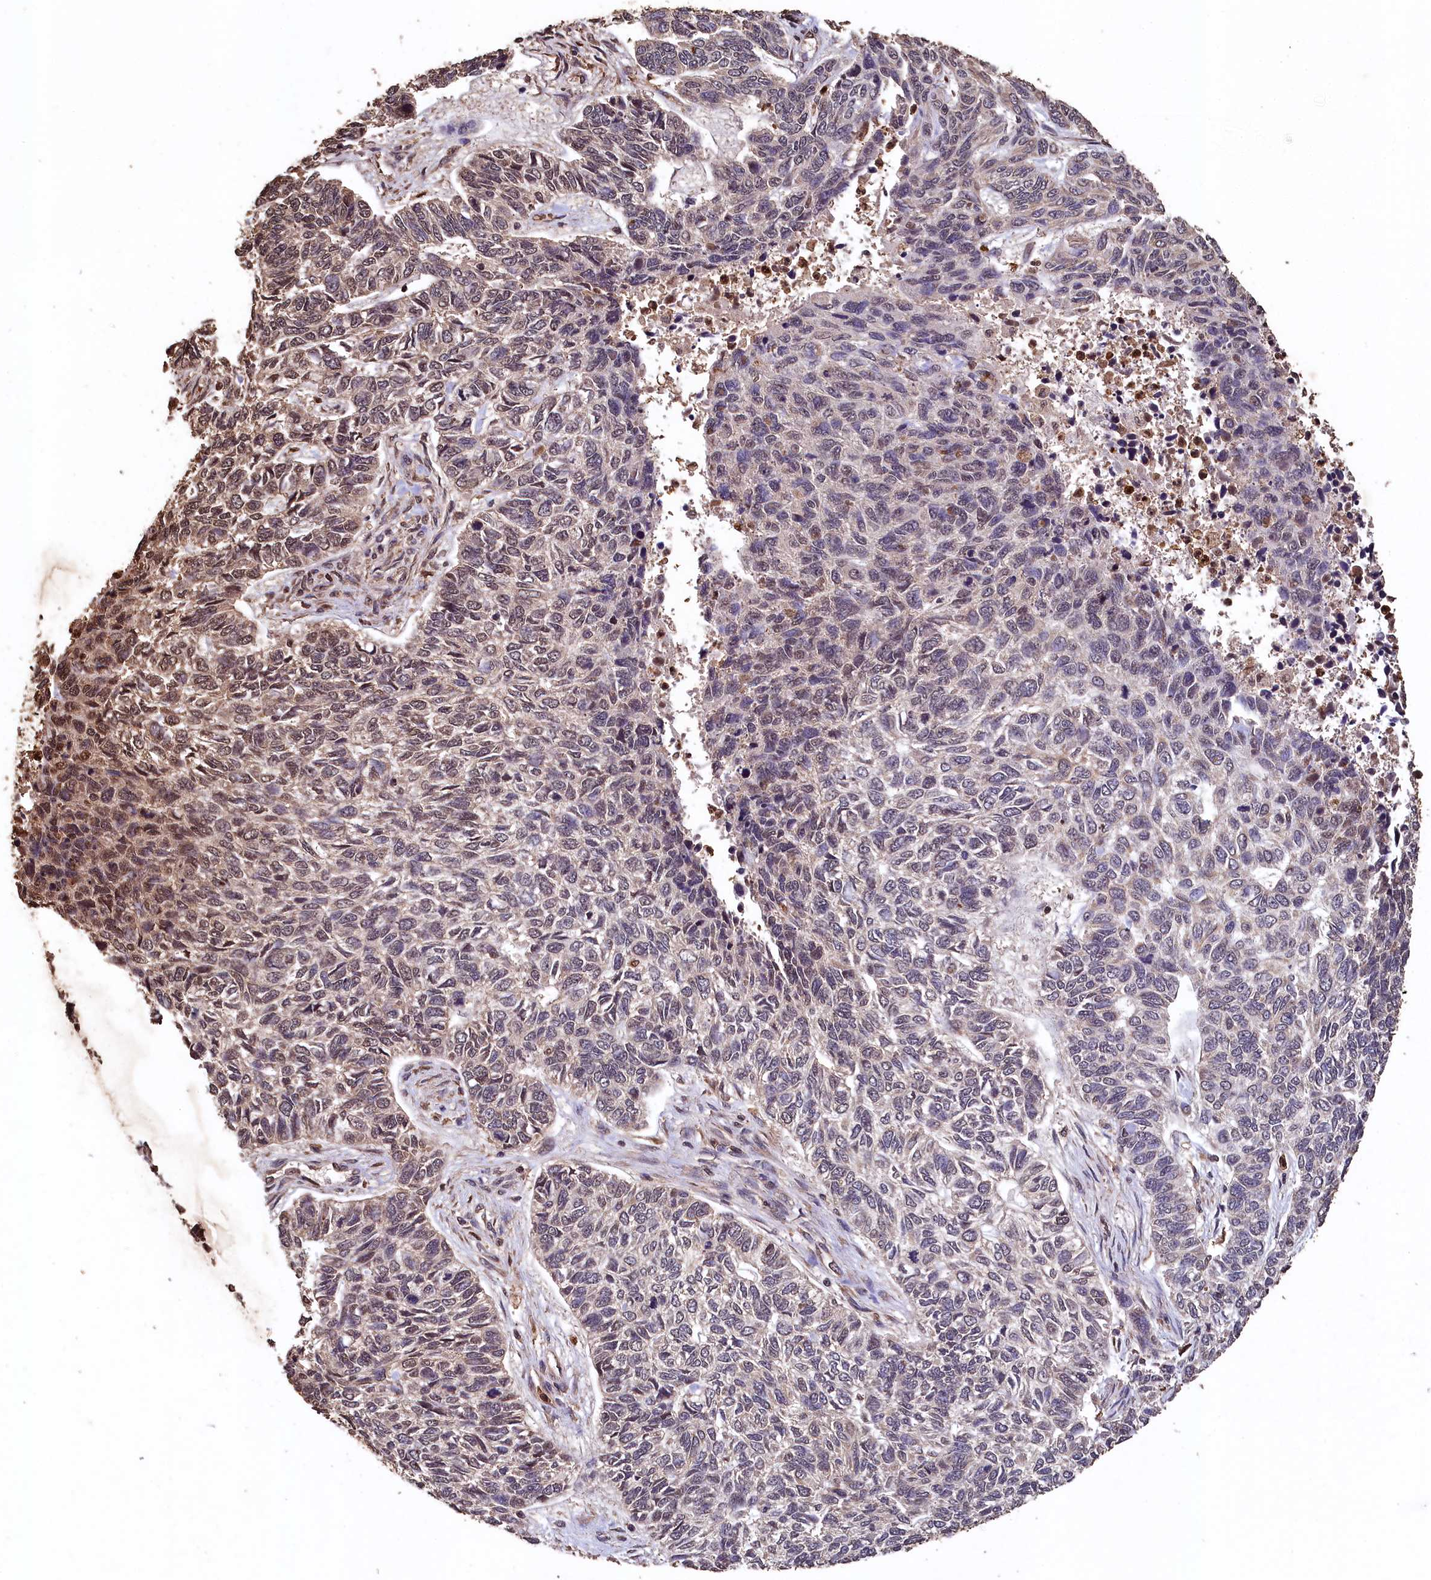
{"staining": {"intensity": "weak", "quantity": "<25%", "location": "cytoplasmic/membranous,nuclear"}, "tissue": "skin cancer", "cell_type": "Tumor cells", "image_type": "cancer", "snomed": [{"axis": "morphology", "description": "Basal cell carcinoma"}, {"axis": "topography", "description": "Skin"}], "caption": "Immunohistochemistry (IHC) photomicrograph of skin basal cell carcinoma stained for a protein (brown), which reveals no positivity in tumor cells.", "gene": "CEP57L1", "patient": {"sex": "female", "age": 65}}